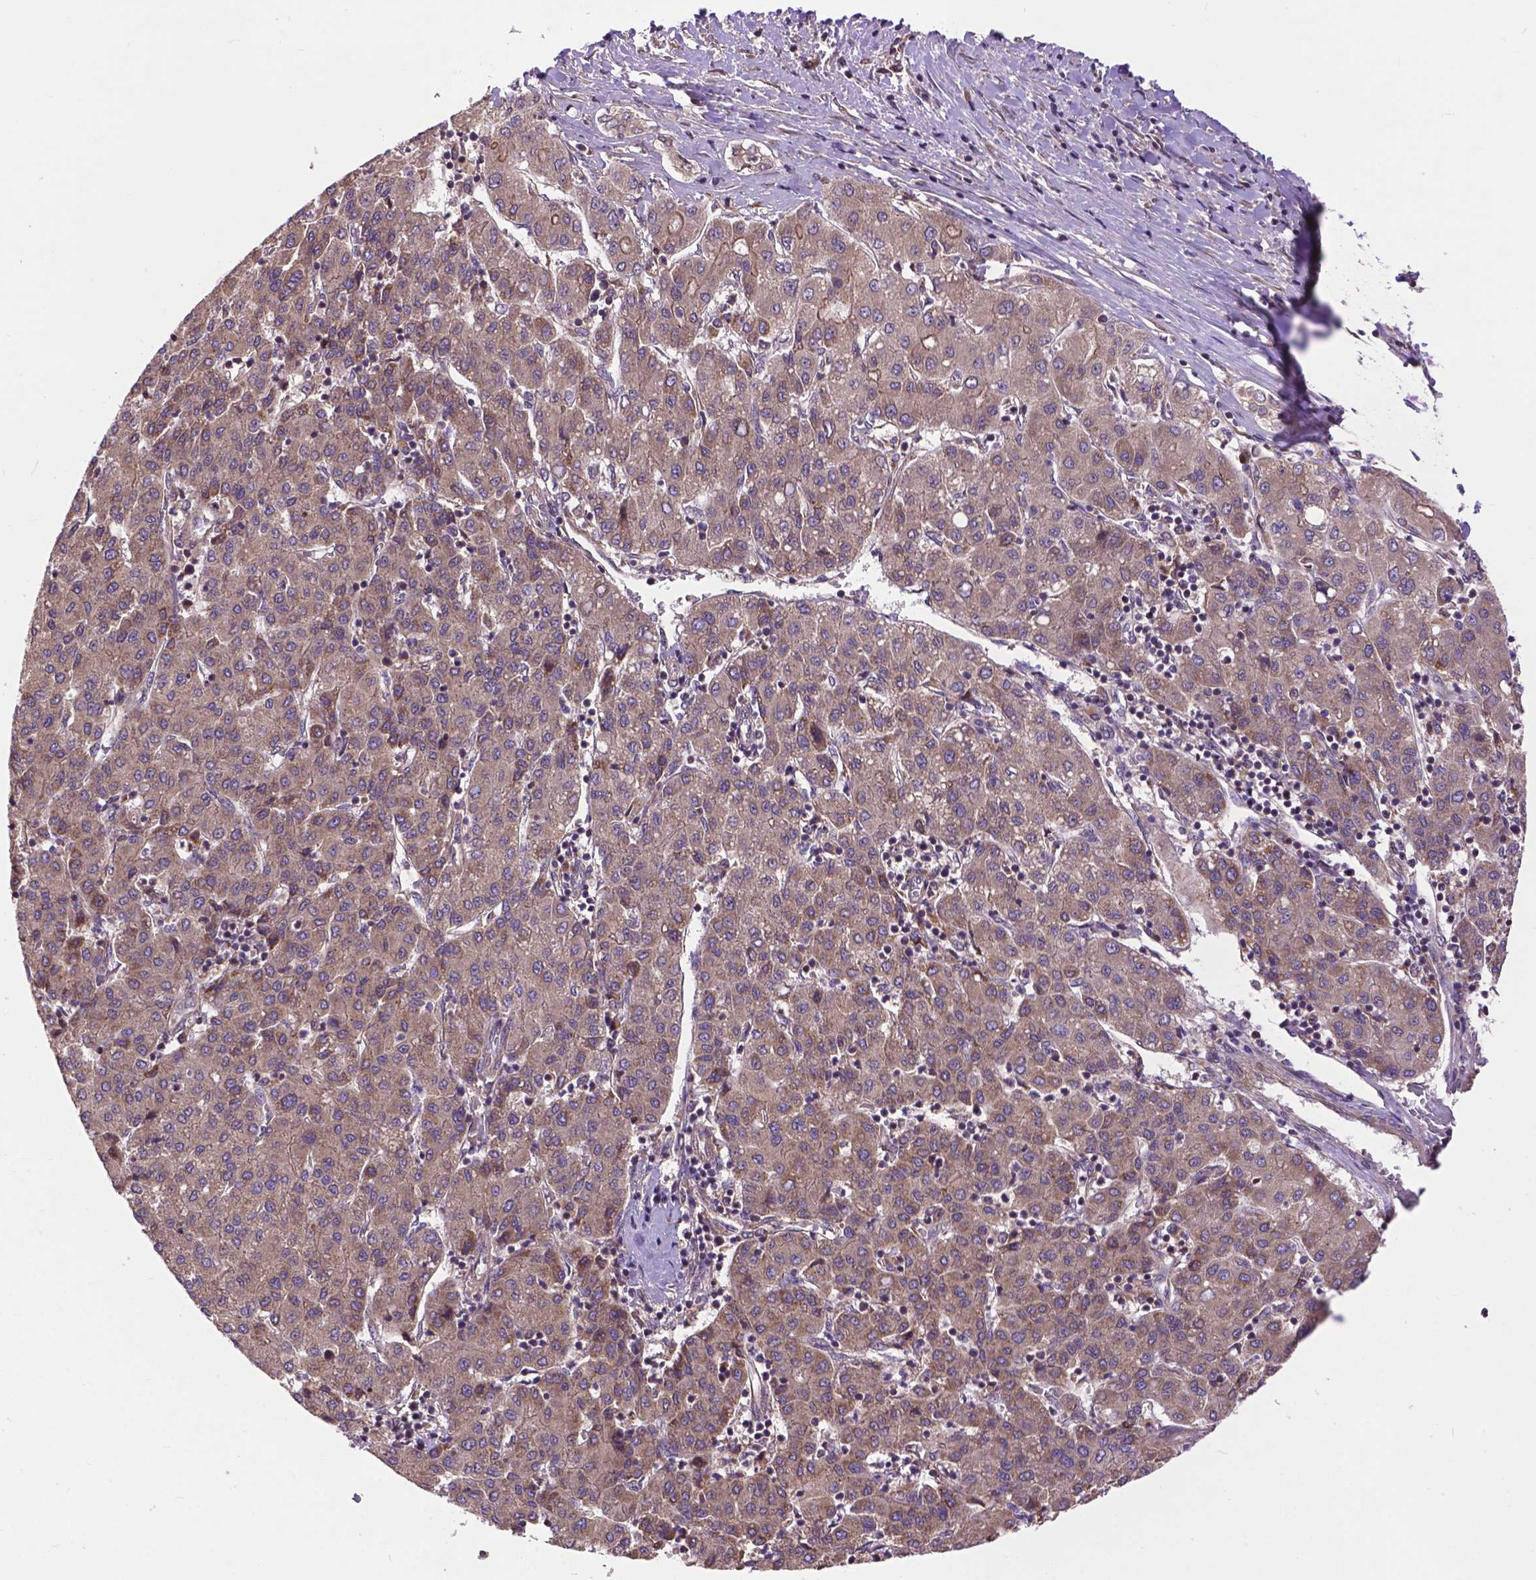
{"staining": {"intensity": "moderate", "quantity": ">75%", "location": "cytoplasmic/membranous"}, "tissue": "liver cancer", "cell_type": "Tumor cells", "image_type": "cancer", "snomed": [{"axis": "morphology", "description": "Carcinoma, Hepatocellular, NOS"}, {"axis": "topography", "description": "Liver"}], "caption": "Liver cancer (hepatocellular carcinoma) stained with immunohistochemistry shows moderate cytoplasmic/membranous positivity in approximately >75% of tumor cells.", "gene": "ZNF616", "patient": {"sex": "male", "age": 65}}